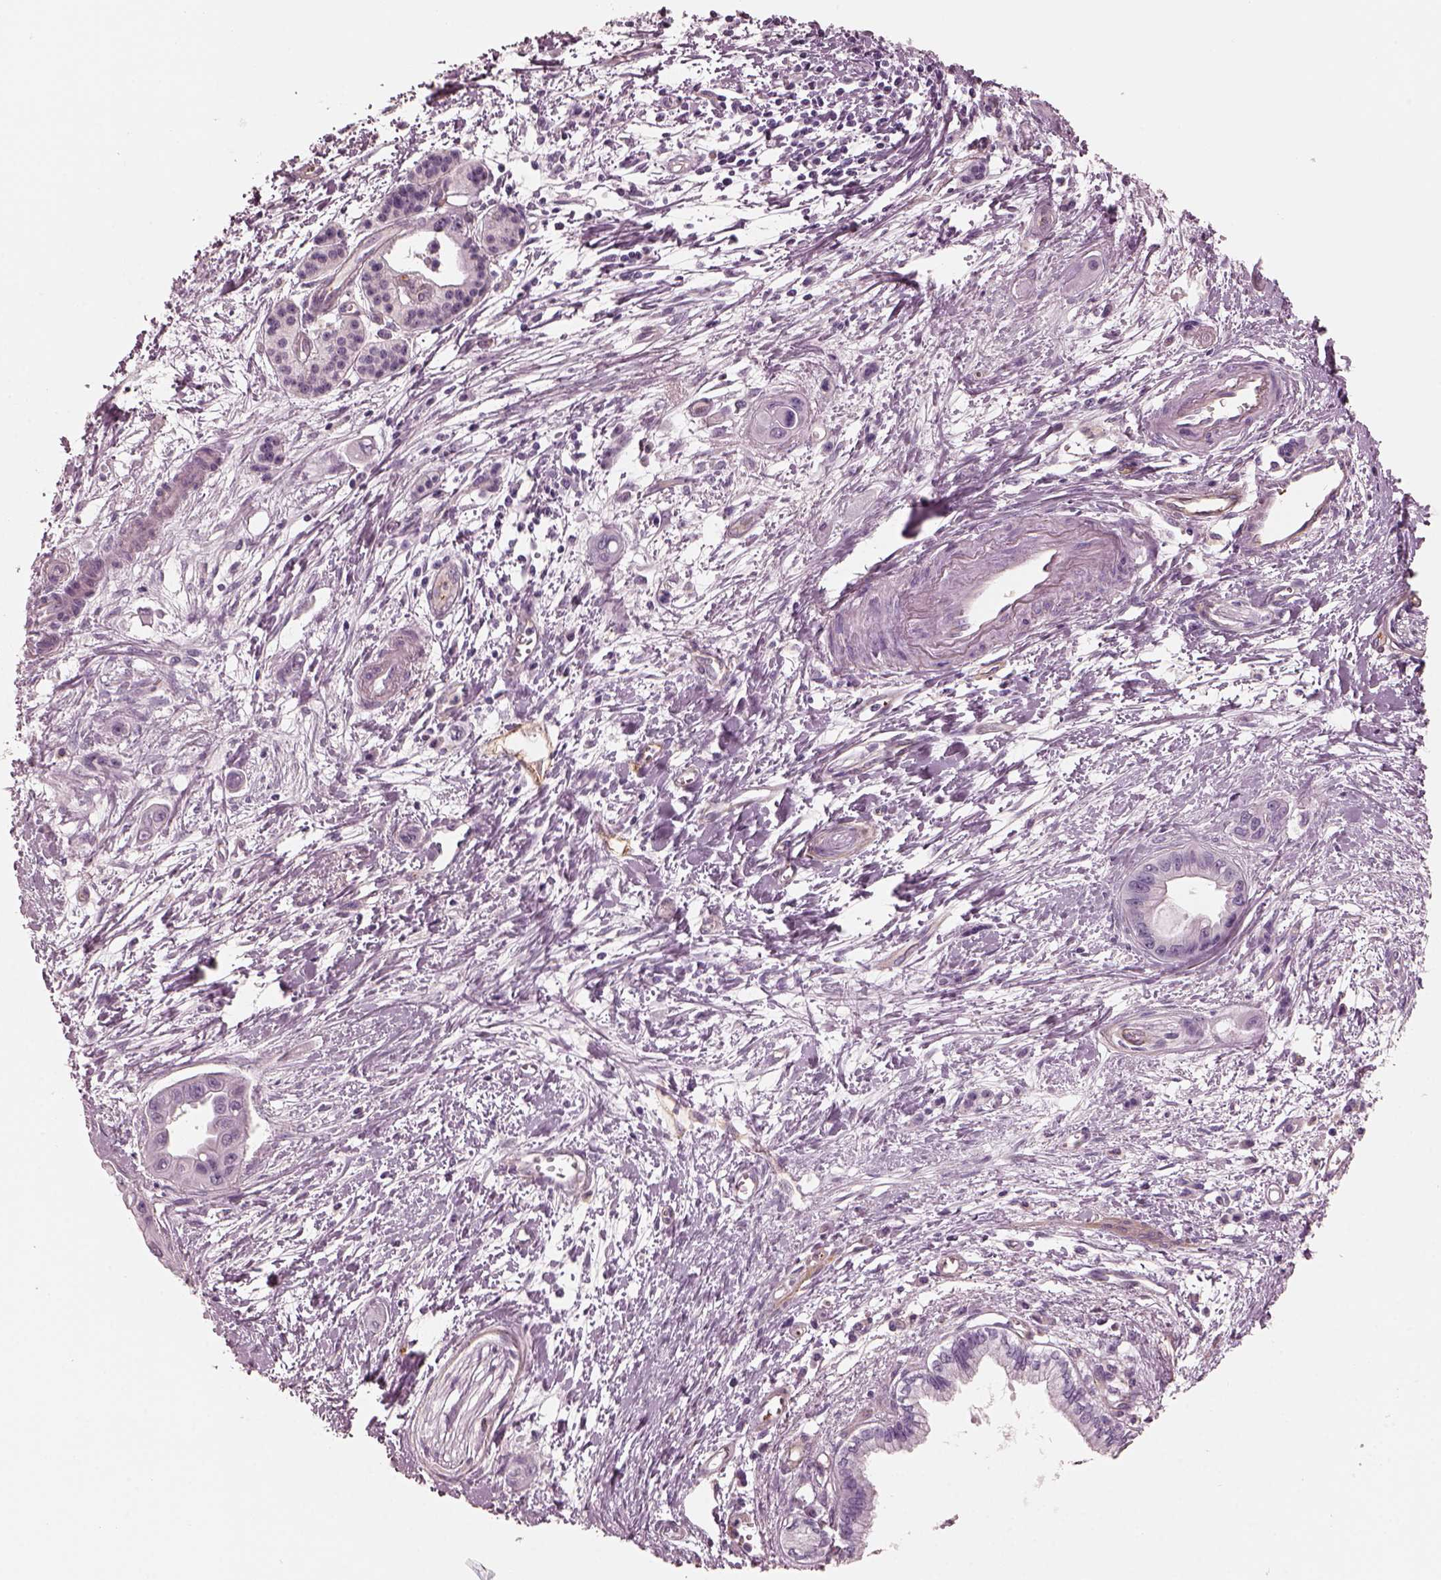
{"staining": {"intensity": "negative", "quantity": "none", "location": "none"}, "tissue": "pancreatic cancer", "cell_type": "Tumor cells", "image_type": "cancer", "snomed": [{"axis": "morphology", "description": "Adenocarcinoma, NOS"}, {"axis": "topography", "description": "Pancreas"}], "caption": "Pancreatic adenocarcinoma was stained to show a protein in brown. There is no significant positivity in tumor cells.", "gene": "EIF4E1B", "patient": {"sex": "male", "age": 60}}